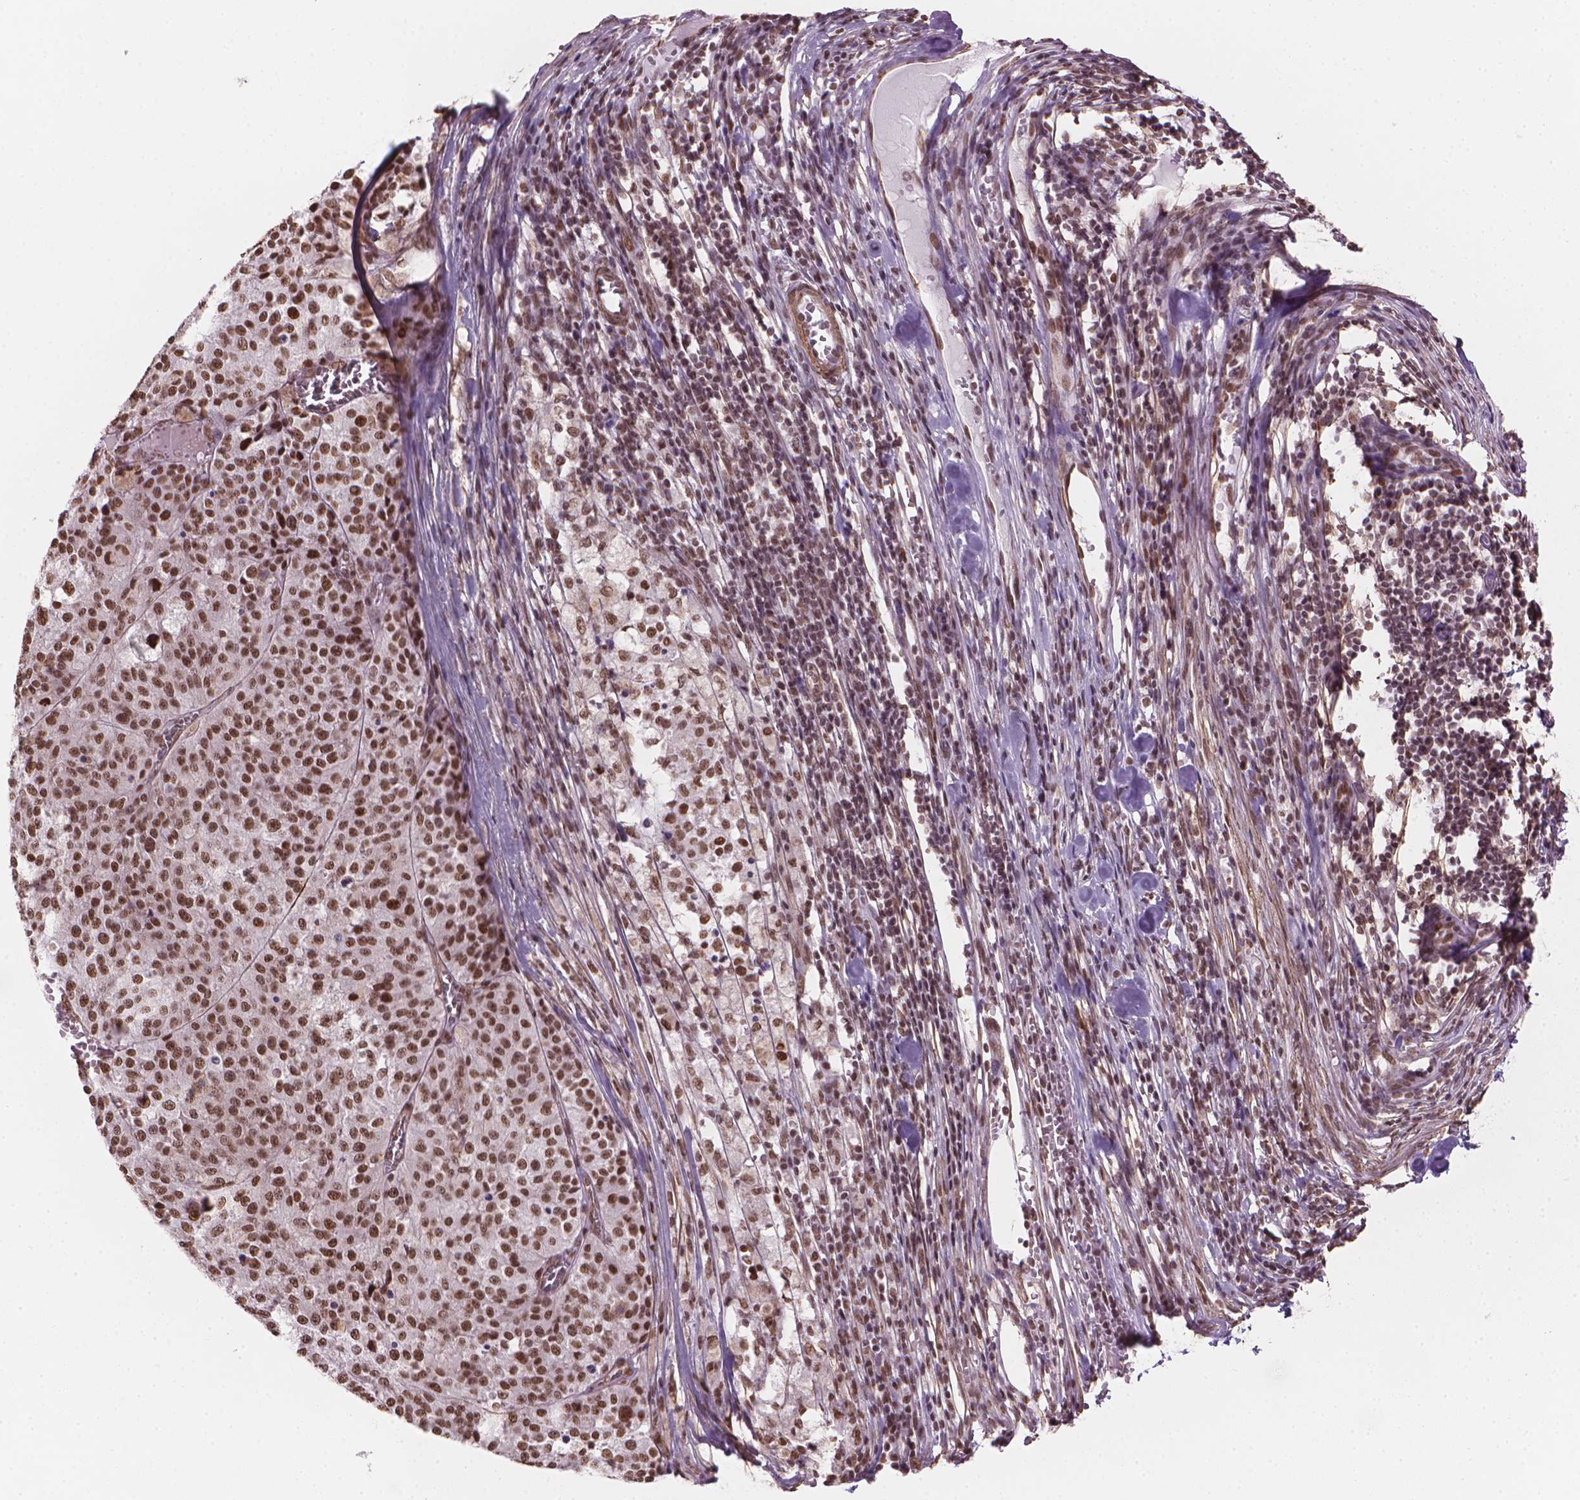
{"staining": {"intensity": "moderate", "quantity": ">75%", "location": "nuclear"}, "tissue": "melanoma", "cell_type": "Tumor cells", "image_type": "cancer", "snomed": [{"axis": "morphology", "description": "Malignant melanoma, Metastatic site"}, {"axis": "topography", "description": "Lymph node"}], "caption": "Immunohistochemical staining of malignant melanoma (metastatic site) reveals moderate nuclear protein staining in about >75% of tumor cells.", "gene": "HOXD4", "patient": {"sex": "female", "age": 64}}